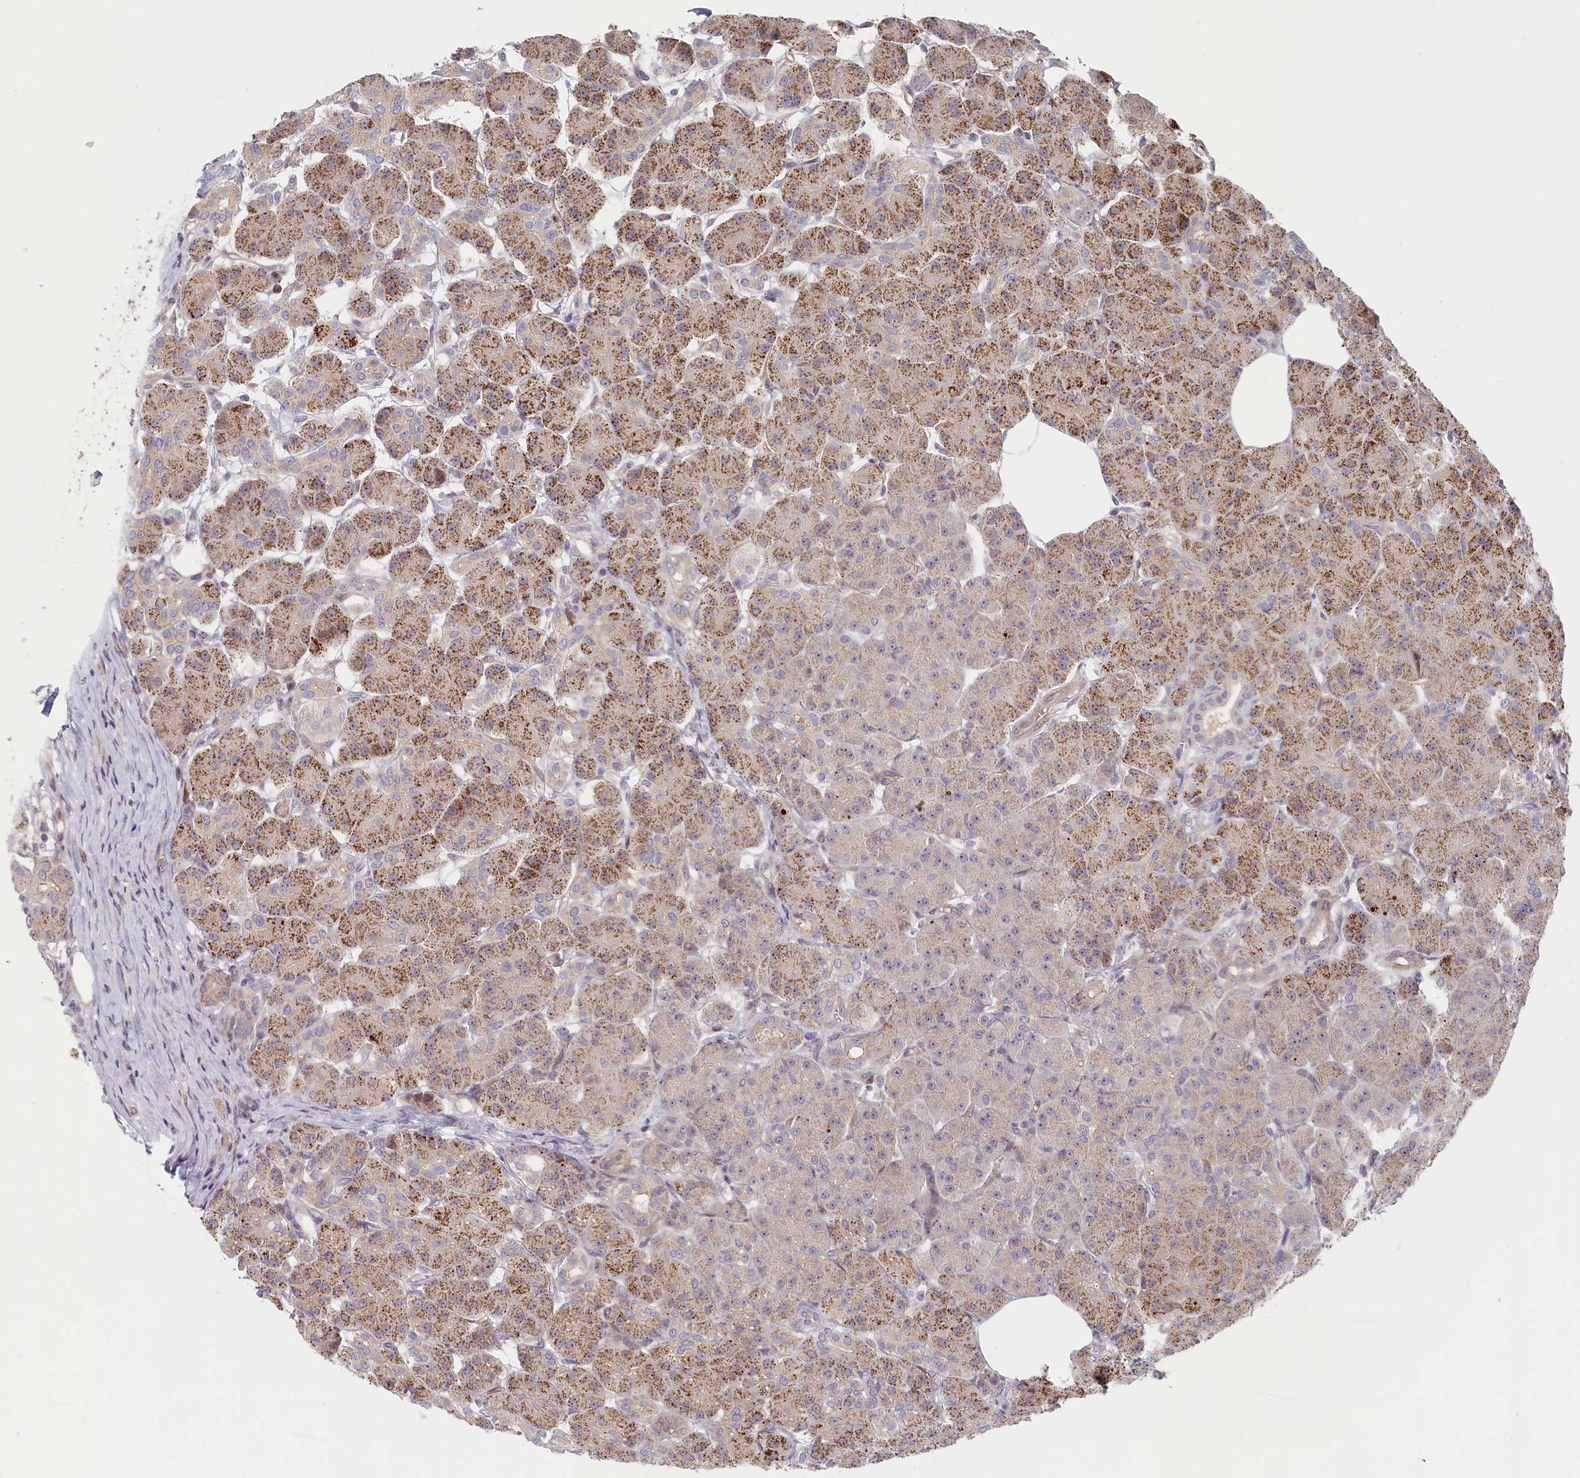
{"staining": {"intensity": "moderate", "quantity": "25%-75%", "location": "cytoplasmic/membranous"}, "tissue": "pancreas", "cell_type": "Exocrine glandular cells", "image_type": "normal", "snomed": [{"axis": "morphology", "description": "Normal tissue, NOS"}, {"axis": "topography", "description": "Pancreas"}], "caption": "A brown stain shows moderate cytoplasmic/membranous positivity of a protein in exocrine glandular cells of unremarkable pancreas. The protein is stained brown, and the nuclei are stained in blue (DAB IHC with brightfield microscopy, high magnification).", "gene": "INTS4", "patient": {"sex": "male", "age": 63}}